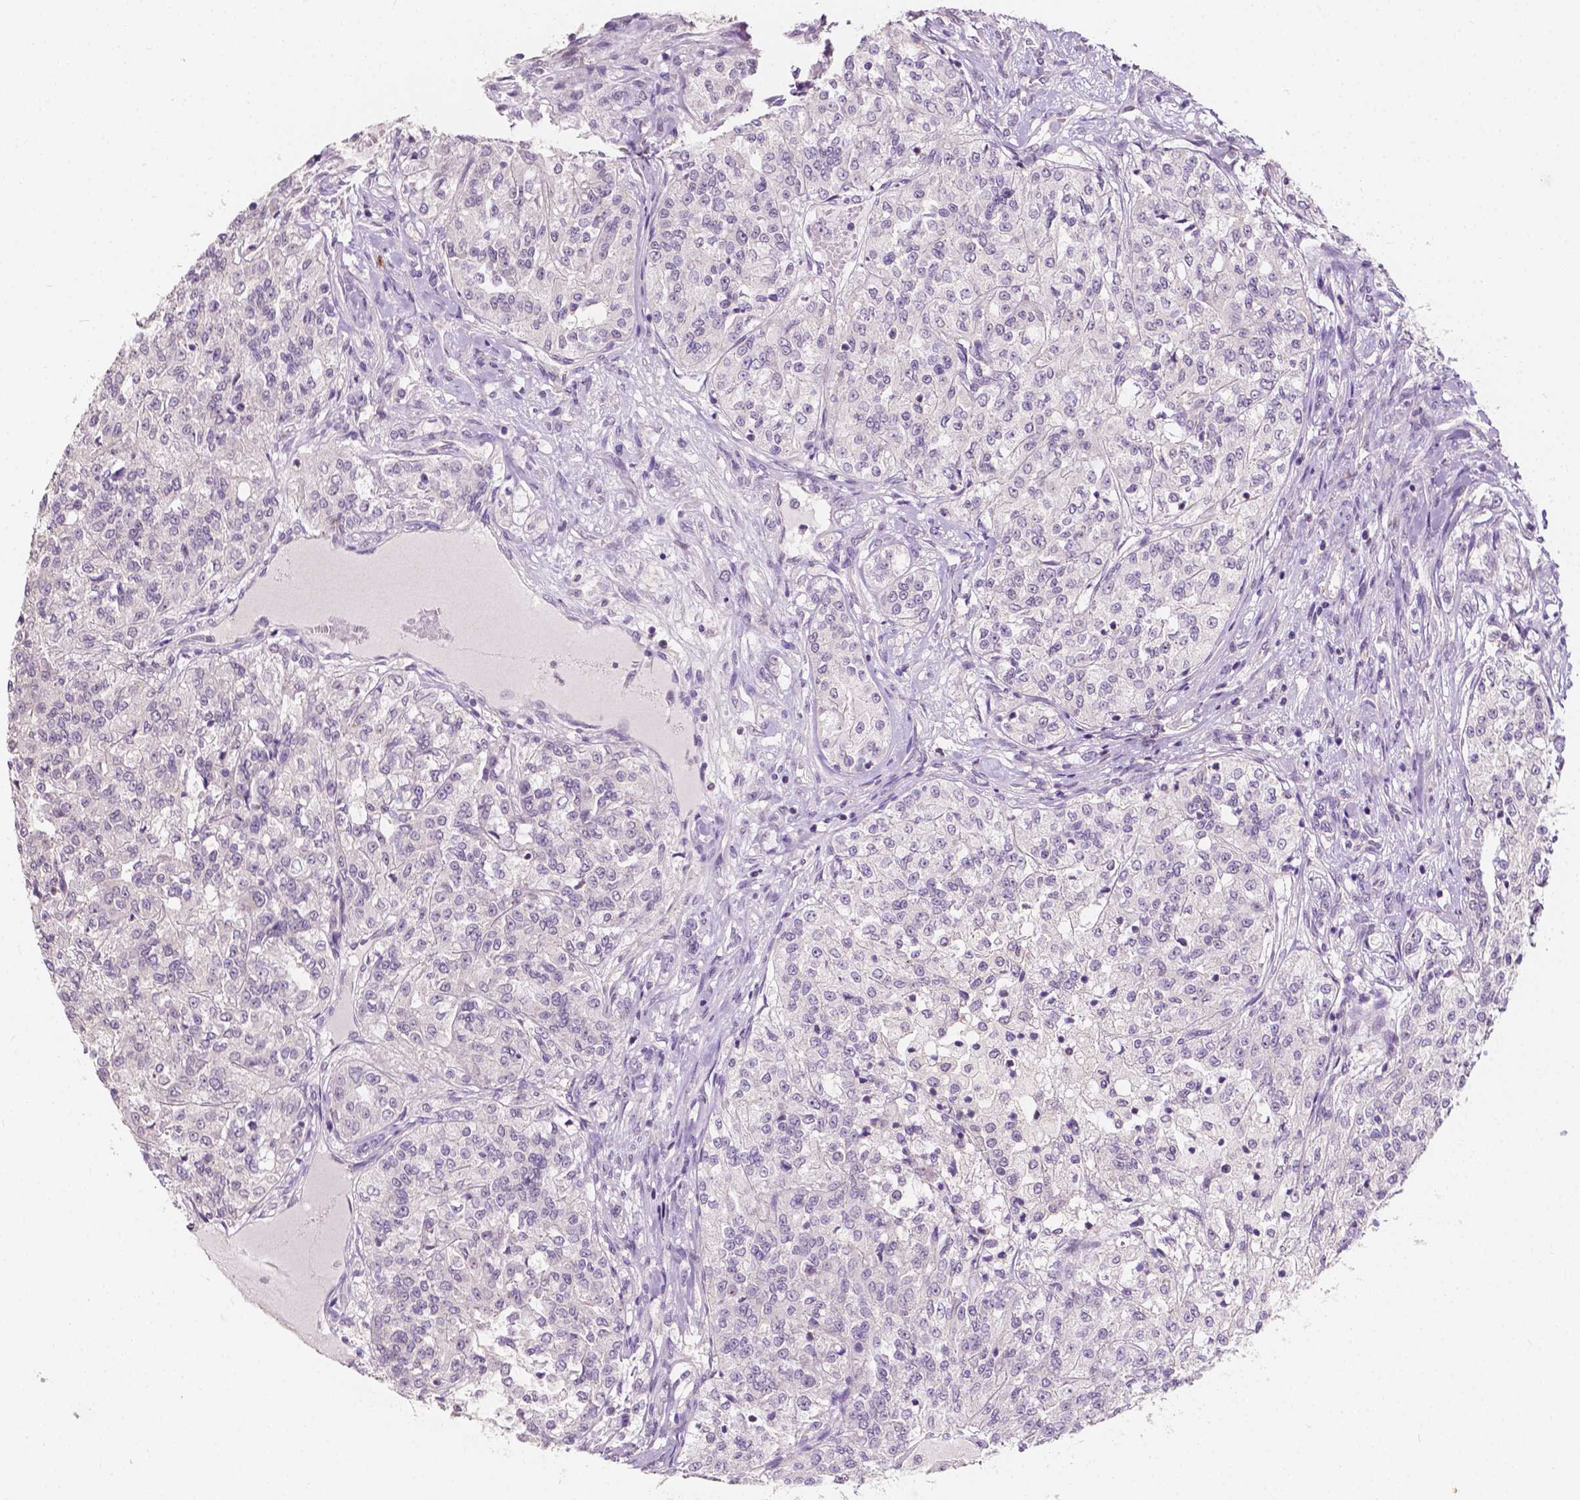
{"staining": {"intensity": "negative", "quantity": "none", "location": "none"}, "tissue": "renal cancer", "cell_type": "Tumor cells", "image_type": "cancer", "snomed": [{"axis": "morphology", "description": "Adenocarcinoma, NOS"}, {"axis": "topography", "description": "Kidney"}], "caption": "A high-resolution image shows immunohistochemistry staining of renal adenocarcinoma, which demonstrates no significant staining in tumor cells. (Stains: DAB IHC with hematoxylin counter stain, Microscopy: brightfield microscopy at high magnification).", "gene": "SIRT2", "patient": {"sex": "female", "age": 63}}